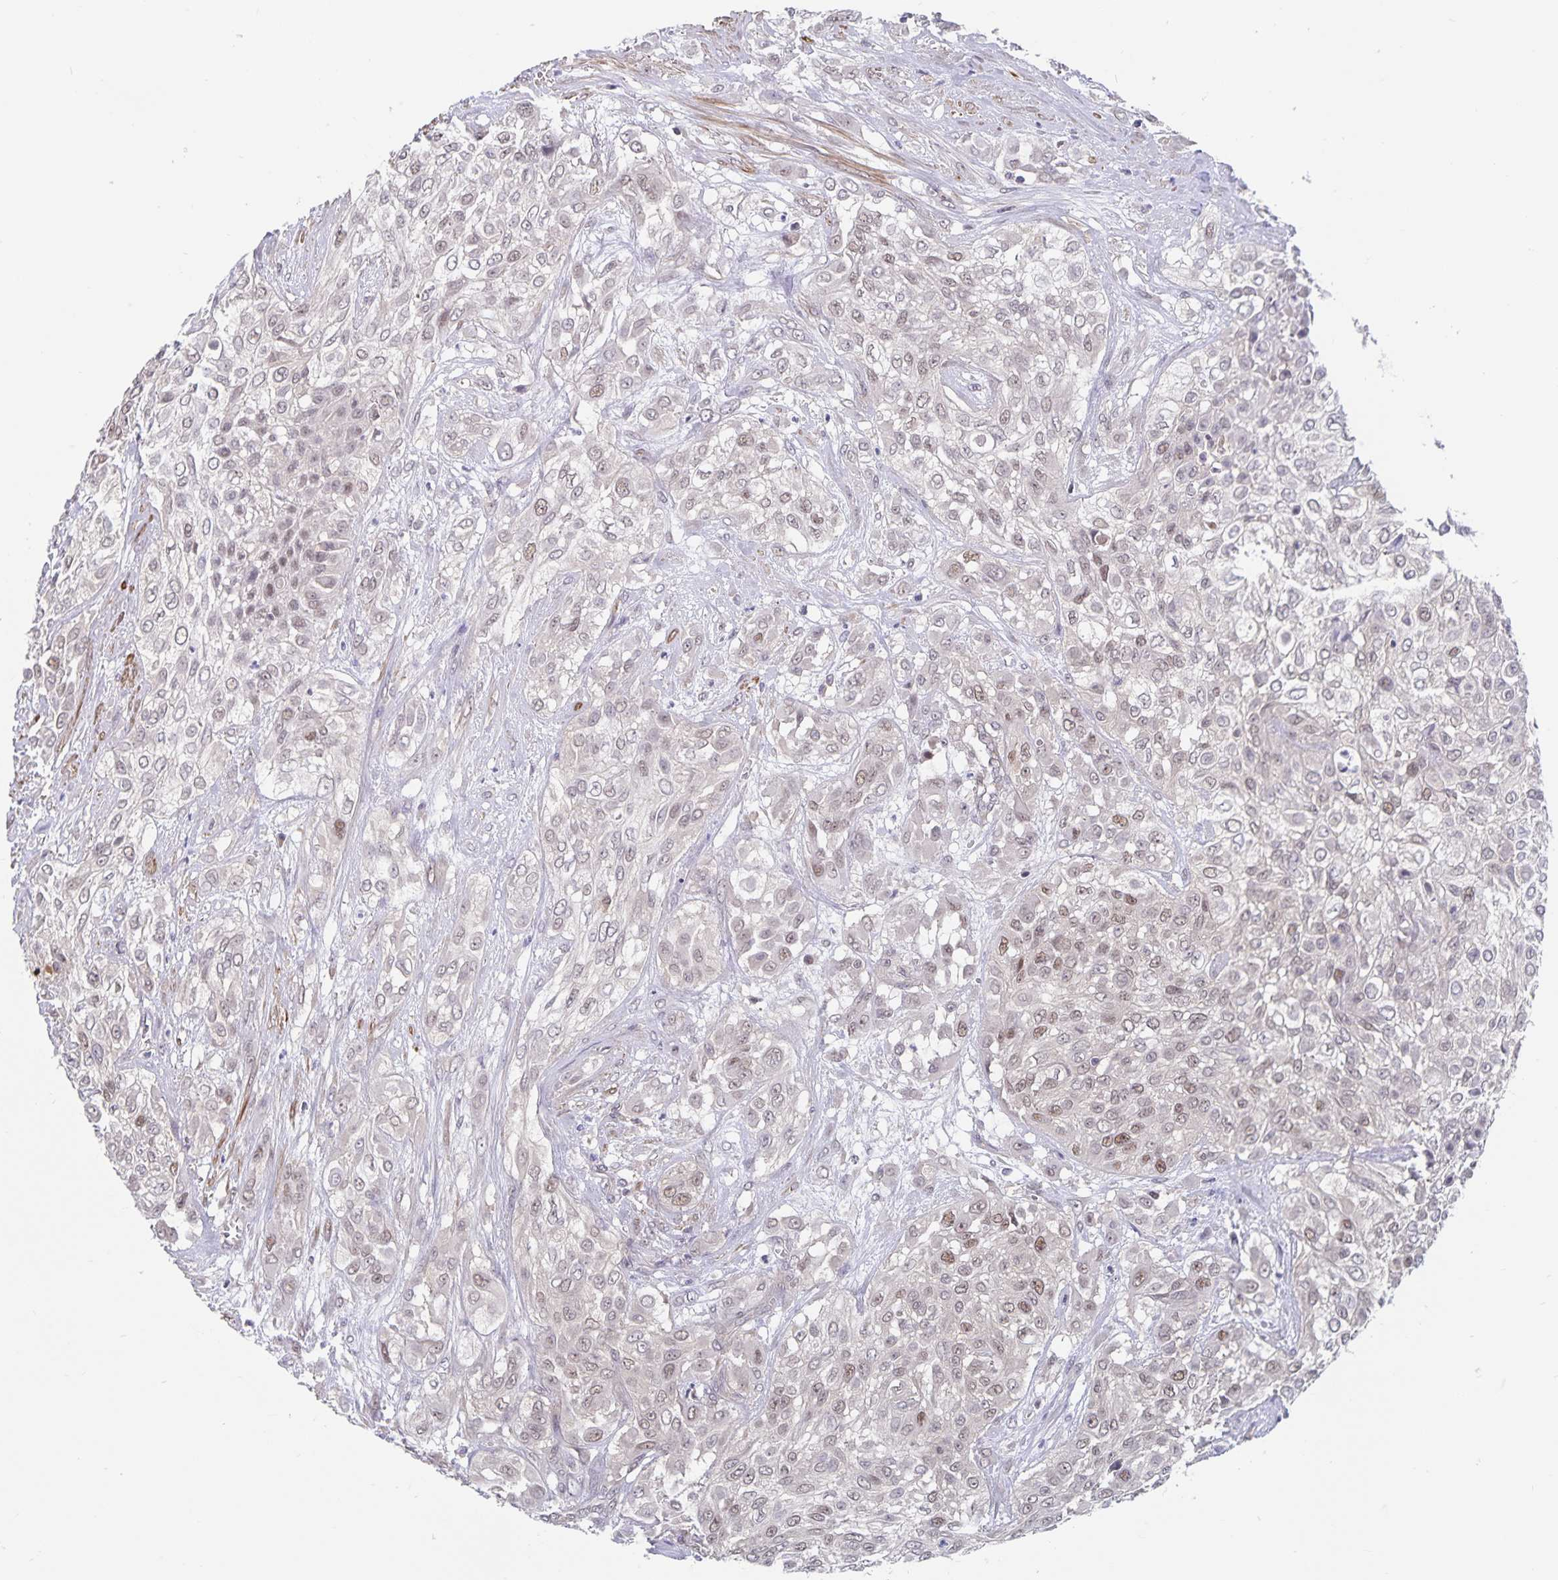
{"staining": {"intensity": "weak", "quantity": "25%-75%", "location": "nuclear"}, "tissue": "urothelial cancer", "cell_type": "Tumor cells", "image_type": "cancer", "snomed": [{"axis": "morphology", "description": "Urothelial carcinoma, High grade"}, {"axis": "topography", "description": "Urinary bladder"}], "caption": "Urothelial cancer stained for a protein (brown) shows weak nuclear positive staining in about 25%-75% of tumor cells.", "gene": "BAG6", "patient": {"sex": "male", "age": 57}}